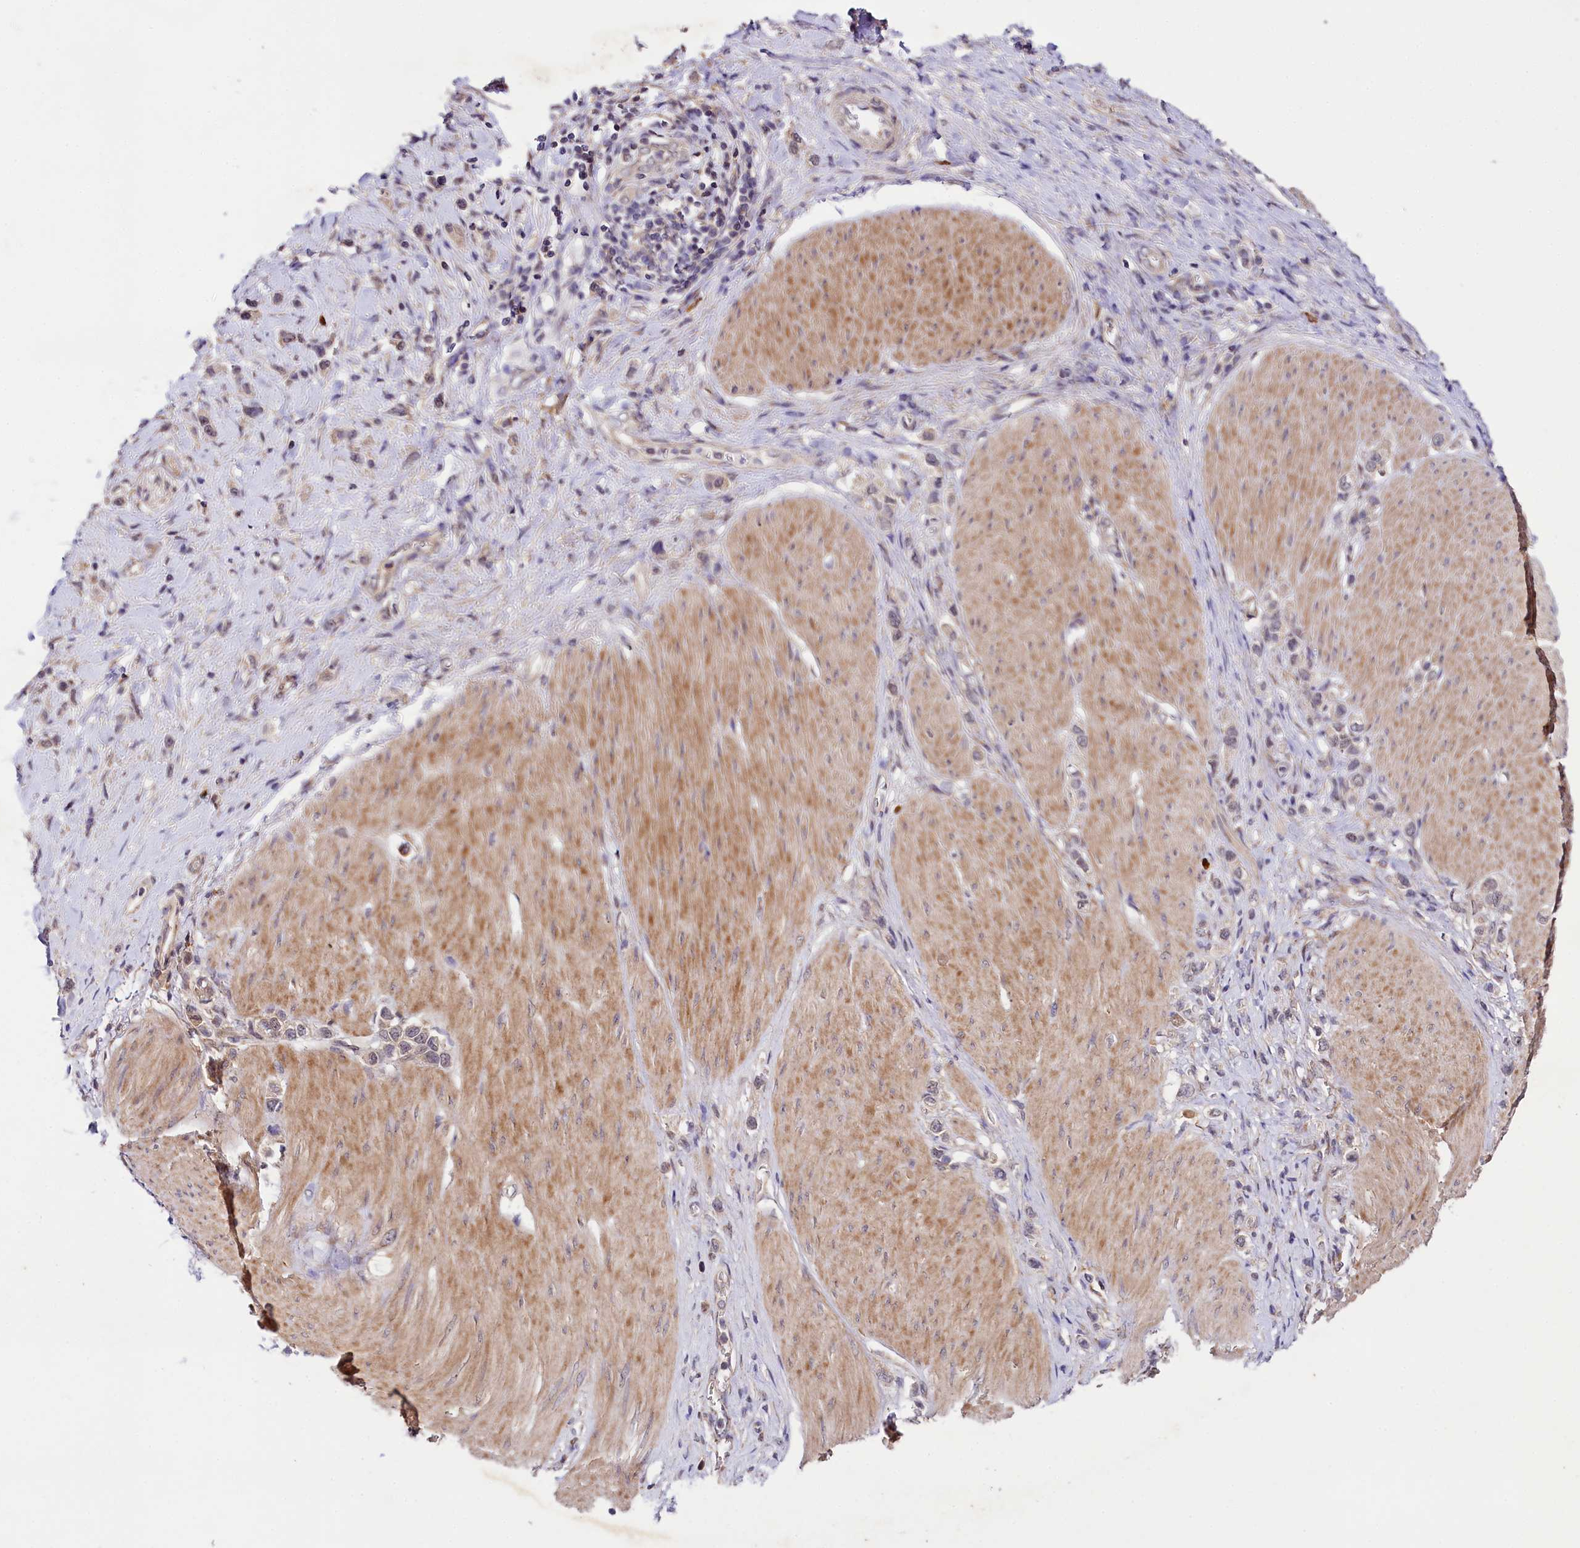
{"staining": {"intensity": "negative", "quantity": "none", "location": "none"}, "tissue": "stomach cancer", "cell_type": "Tumor cells", "image_type": "cancer", "snomed": [{"axis": "morphology", "description": "Normal tissue, NOS"}, {"axis": "morphology", "description": "Adenocarcinoma, NOS"}, {"axis": "topography", "description": "Stomach, upper"}, {"axis": "topography", "description": "Stomach"}], "caption": "A high-resolution micrograph shows IHC staining of stomach adenocarcinoma, which demonstrates no significant positivity in tumor cells.", "gene": "PHLDB1", "patient": {"sex": "female", "age": 65}}